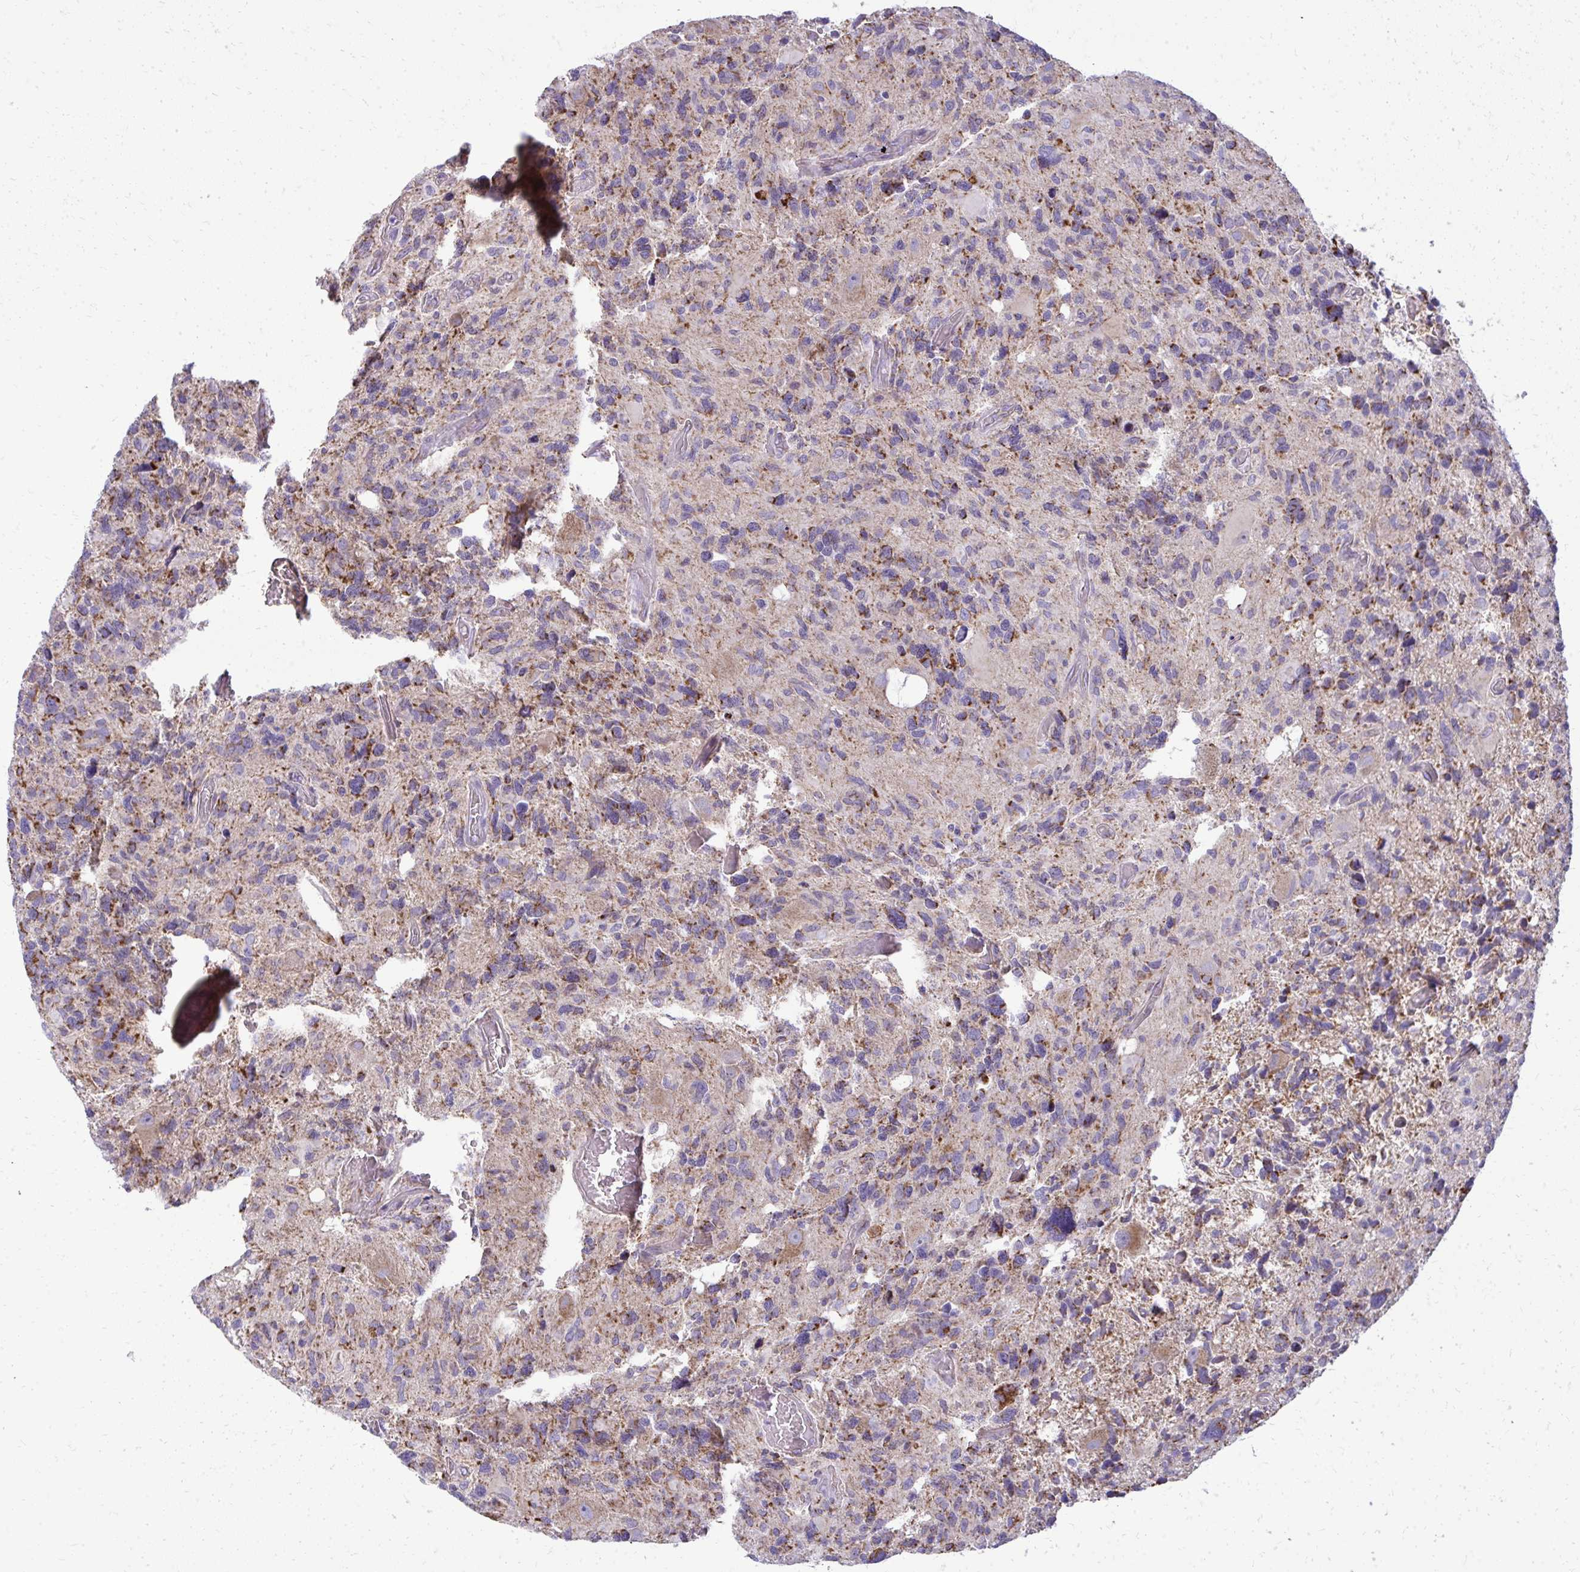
{"staining": {"intensity": "moderate", "quantity": "25%-75%", "location": "cytoplasmic/membranous"}, "tissue": "glioma", "cell_type": "Tumor cells", "image_type": "cancer", "snomed": [{"axis": "morphology", "description": "Glioma, malignant, High grade"}, {"axis": "topography", "description": "Brain"}], "caption": "The micrograph exhibits immunohistochemical staining of high-grade glioma (malignant). There is moderate cytoplasmic/membranous positivity is seen in approximately 25%-75% of tumor cells.", "gene": "IFIT1", "patient": {"sex": "male", "age": 49}}